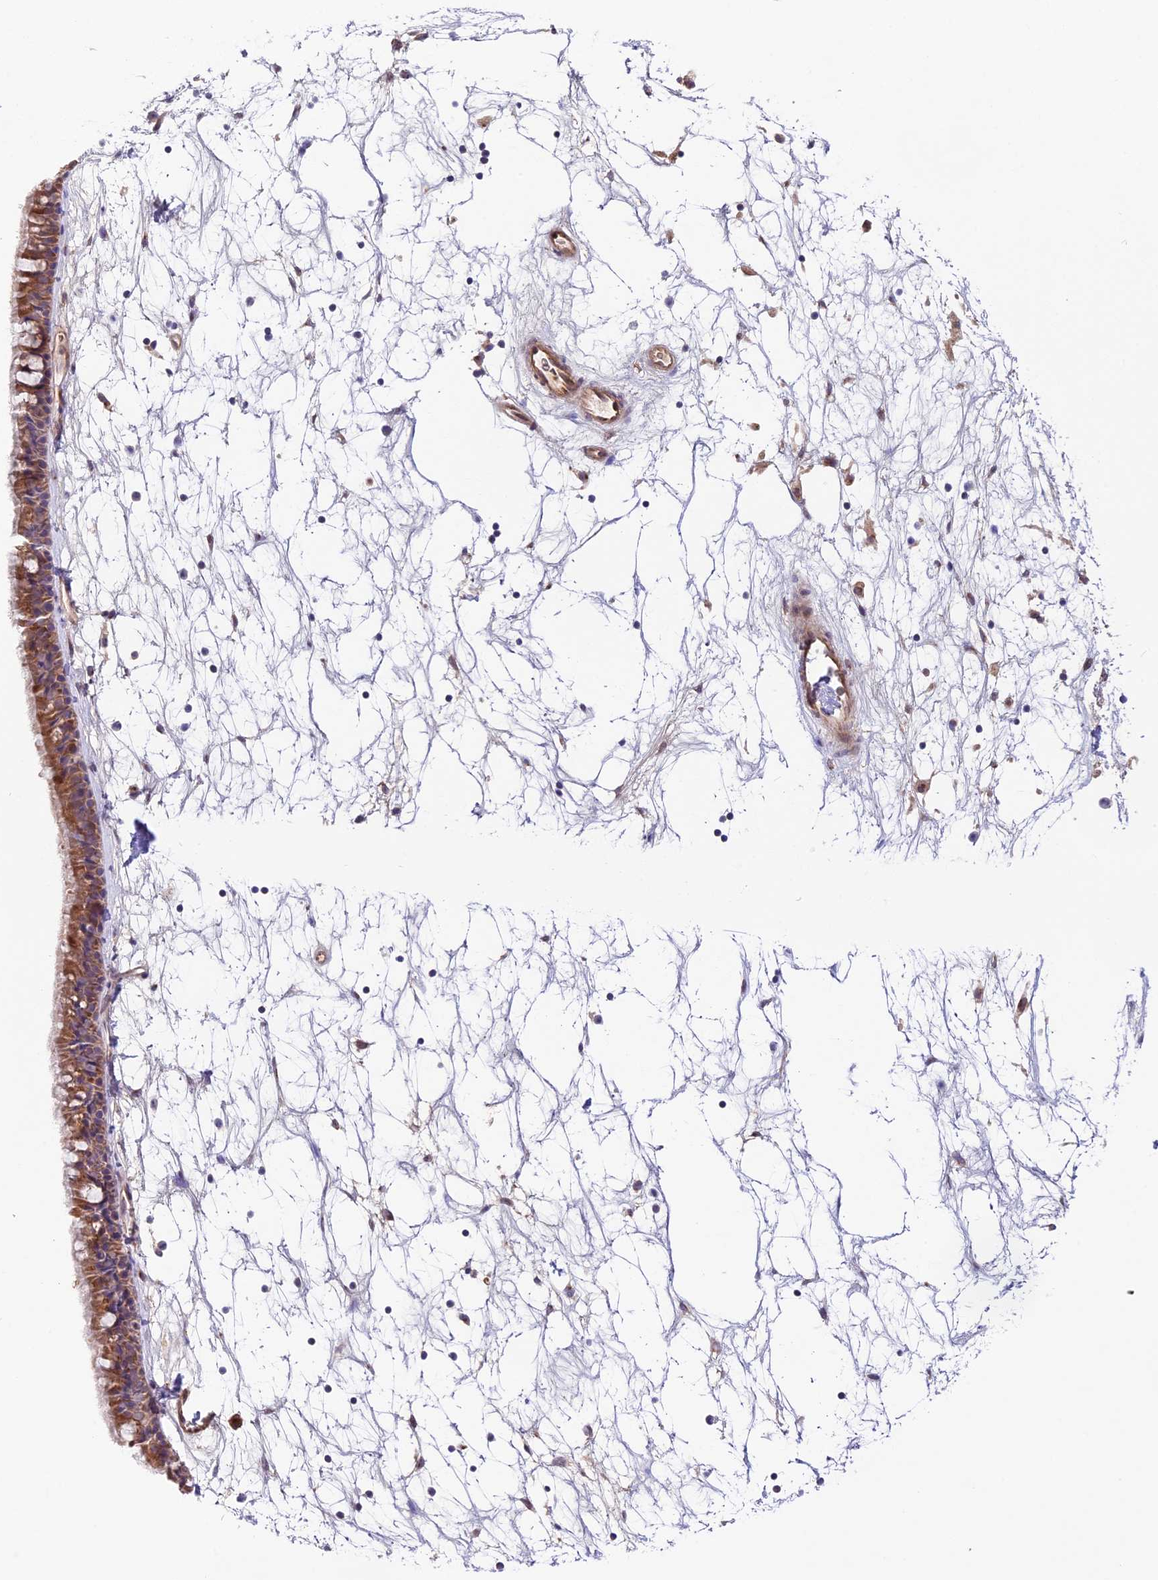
{"staining": {"intensity": "moderate", "quantity": ">75%", "location": "cytoplasmic/membranous"}, "tissue": "nasopharynx", "cell_type": "Respiratory epithelial cells", "image_type": "normal", "snomed": [{"axis": "morphology", "description": "Normal tissue, NOS"}, {"axis": "topography", "description": "Nasopharynx"}], "caption": "Protein staining shows moderate cytoplasmic/membranous expression in approximately >75% of respiratory epithelial cells in benign nasopharynx. (DAB = brown stain, brightfield microscopy at high magnification).", "gene": "COG8", "patient": {"sex": "male", "age": 64}}